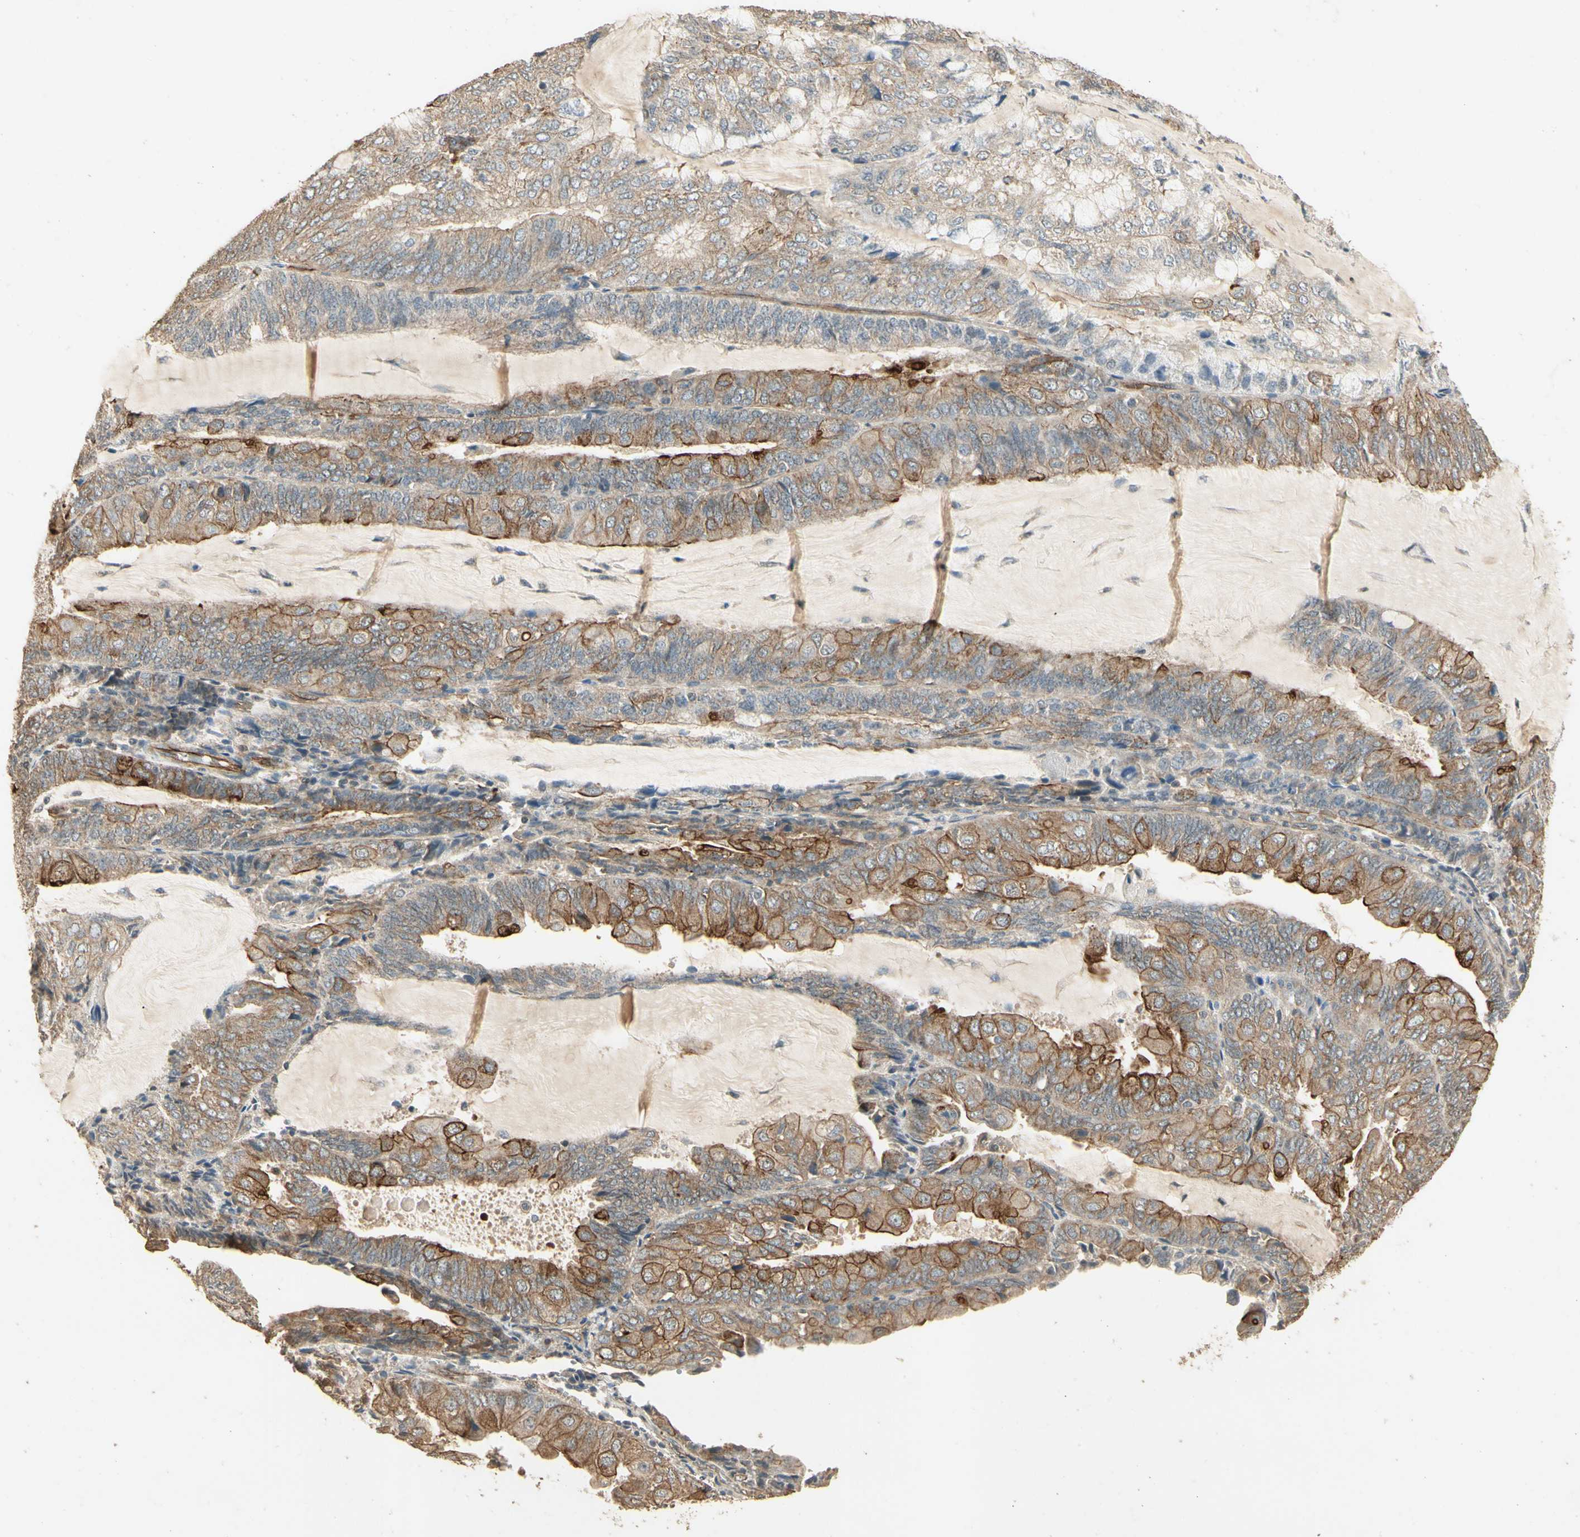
{"staining": {"intensity": "moderate", "quantity": "<25%", "location": "cytoplasmic/membranous"}, "tissue": "endometrial cancer", "cell_type": "Tumor cells", "image_type": "cancer", "snomed": [{"axis": "morphology", "description": "Adenocarcinoma, NOS"}, {"axis": "topography", "description": "Endometrium"}], "caption": "Endometrial cancer stained for a protein reveals moderate cytoplasmic/membranous positivity in tumor cells.", "gene": "RNF180", "patient": {"sex": "female", "age": 81}}